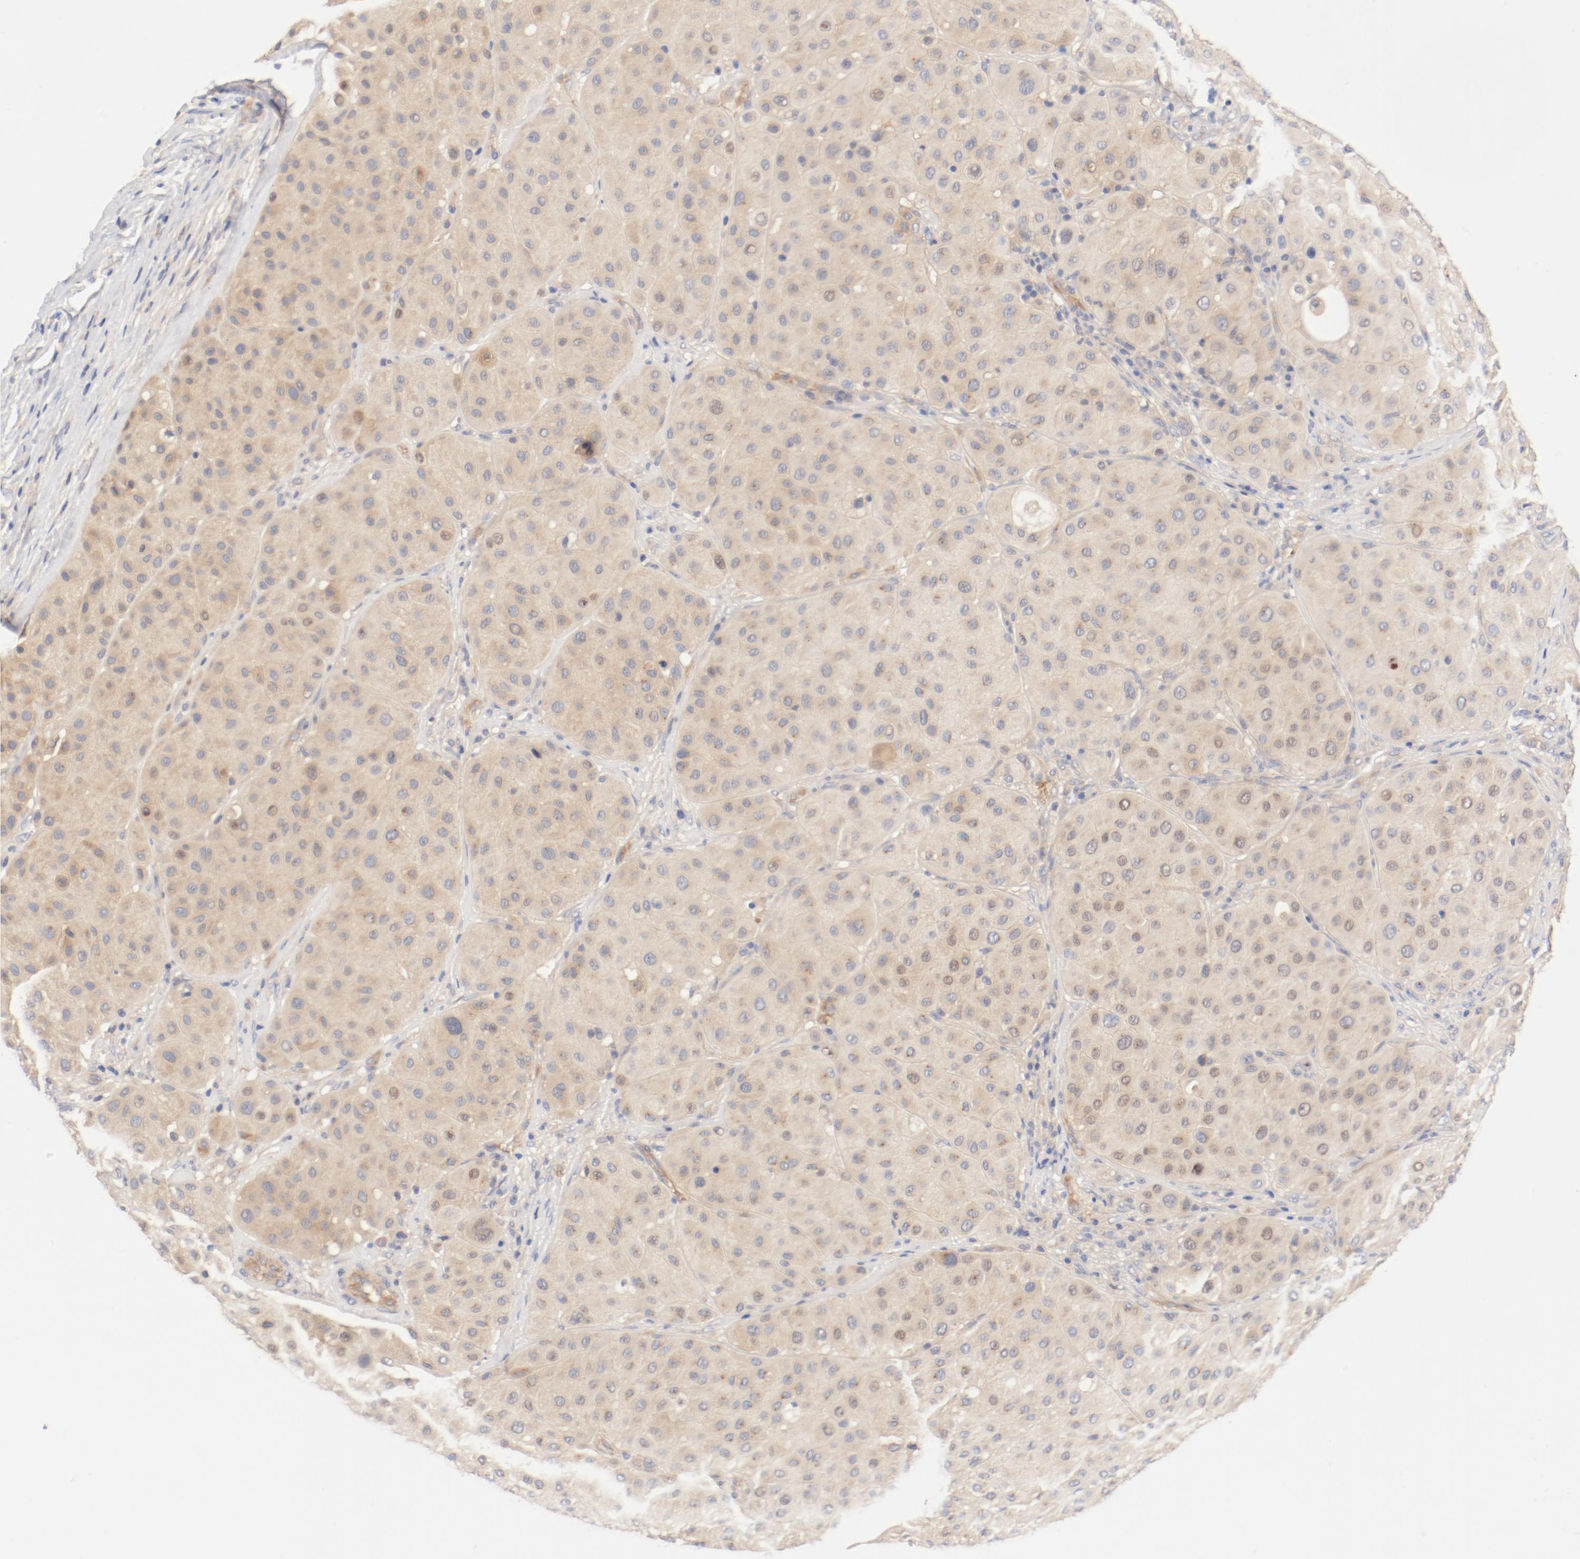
{"staining": {"intensity": "weak", "quantity": ">75%", "location": "cytoplasmic/membranous,nuclear"}, "tissue": "melanoma", "cell_type": "Tumor cells", "image_type": "cancer", "snomed": [{"axis": "morphology", "description": "Normal tissue, NOS"}, {"axis": "morphology", "description": "Malignant melanoma, Metastatic site"}, {"axis": "topography", "description": "Skin"}], "caption": "Malignant melanoma (metastatic site) stained for a protein demonstrates weak cytoplasmic/membranous and nuclear positivity in tumor cells.", "gene": "DYNC1H1", "patient": {"sex": "male", "age": 41}}